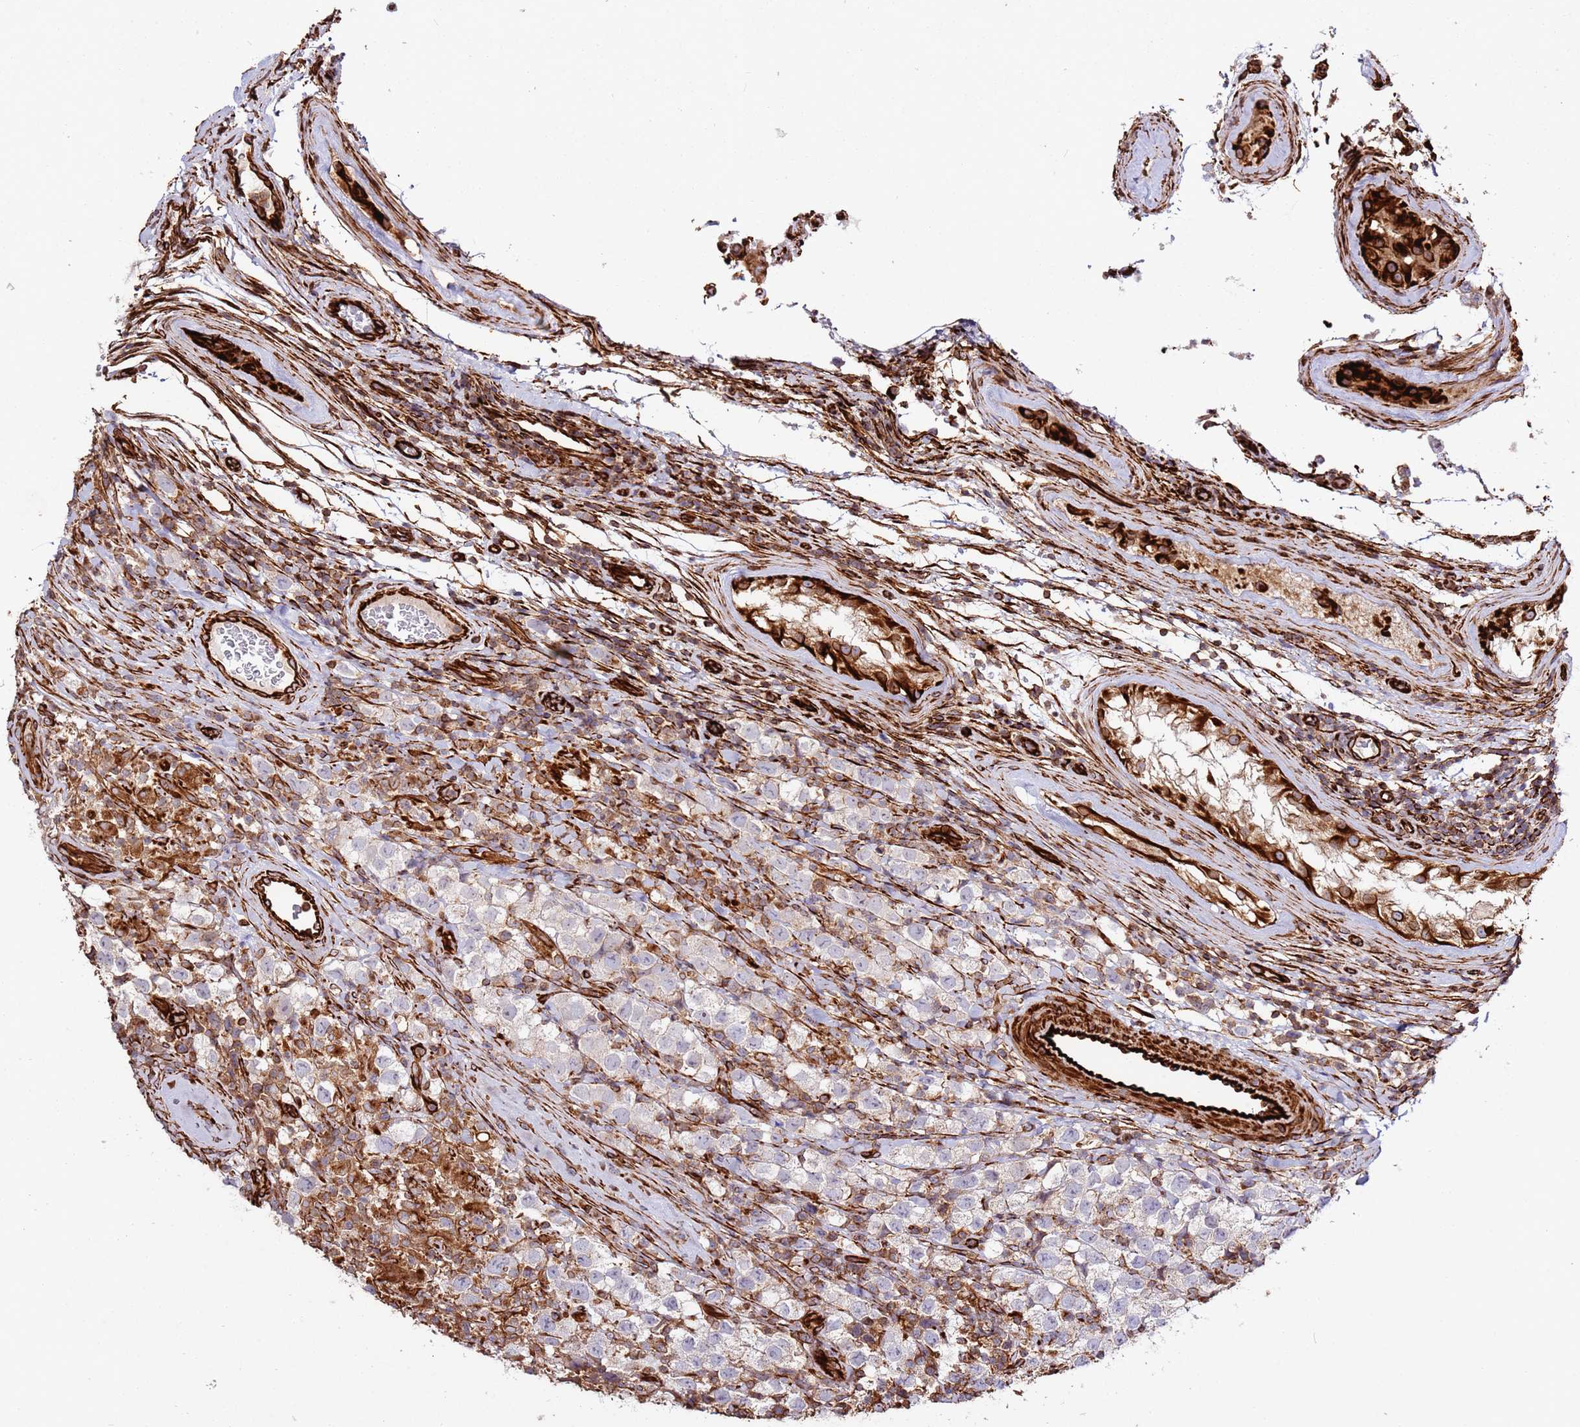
{"staining": {"intensity": "negative", "quantity": "none", "location": "none"}, "tissue": "testis cancer", "cell_type": "Tumor cells", "image_type": "cancer", "snomed": [{"axis": "morphology", "description": "Seminoma, NOS"}, {"axis": "morphology", "description": "Carcinoma, Embryonal, NOS"}, {"axis": "topography", "description": "Testis"}], "caption": "Immunohistochemistry (IHC) histopathology image of human embryonal carcinoma (testis) stained for a protein (brown), which demonstrates no positivity in tumor cells. The staining is performed using DAB (3,3'-diaminobenzidine) brown chromogen with nuclei counter-stained in using hematoxylin.", "gene": "MRGPRE", "patient": {"sex": "male", "age": 41}}